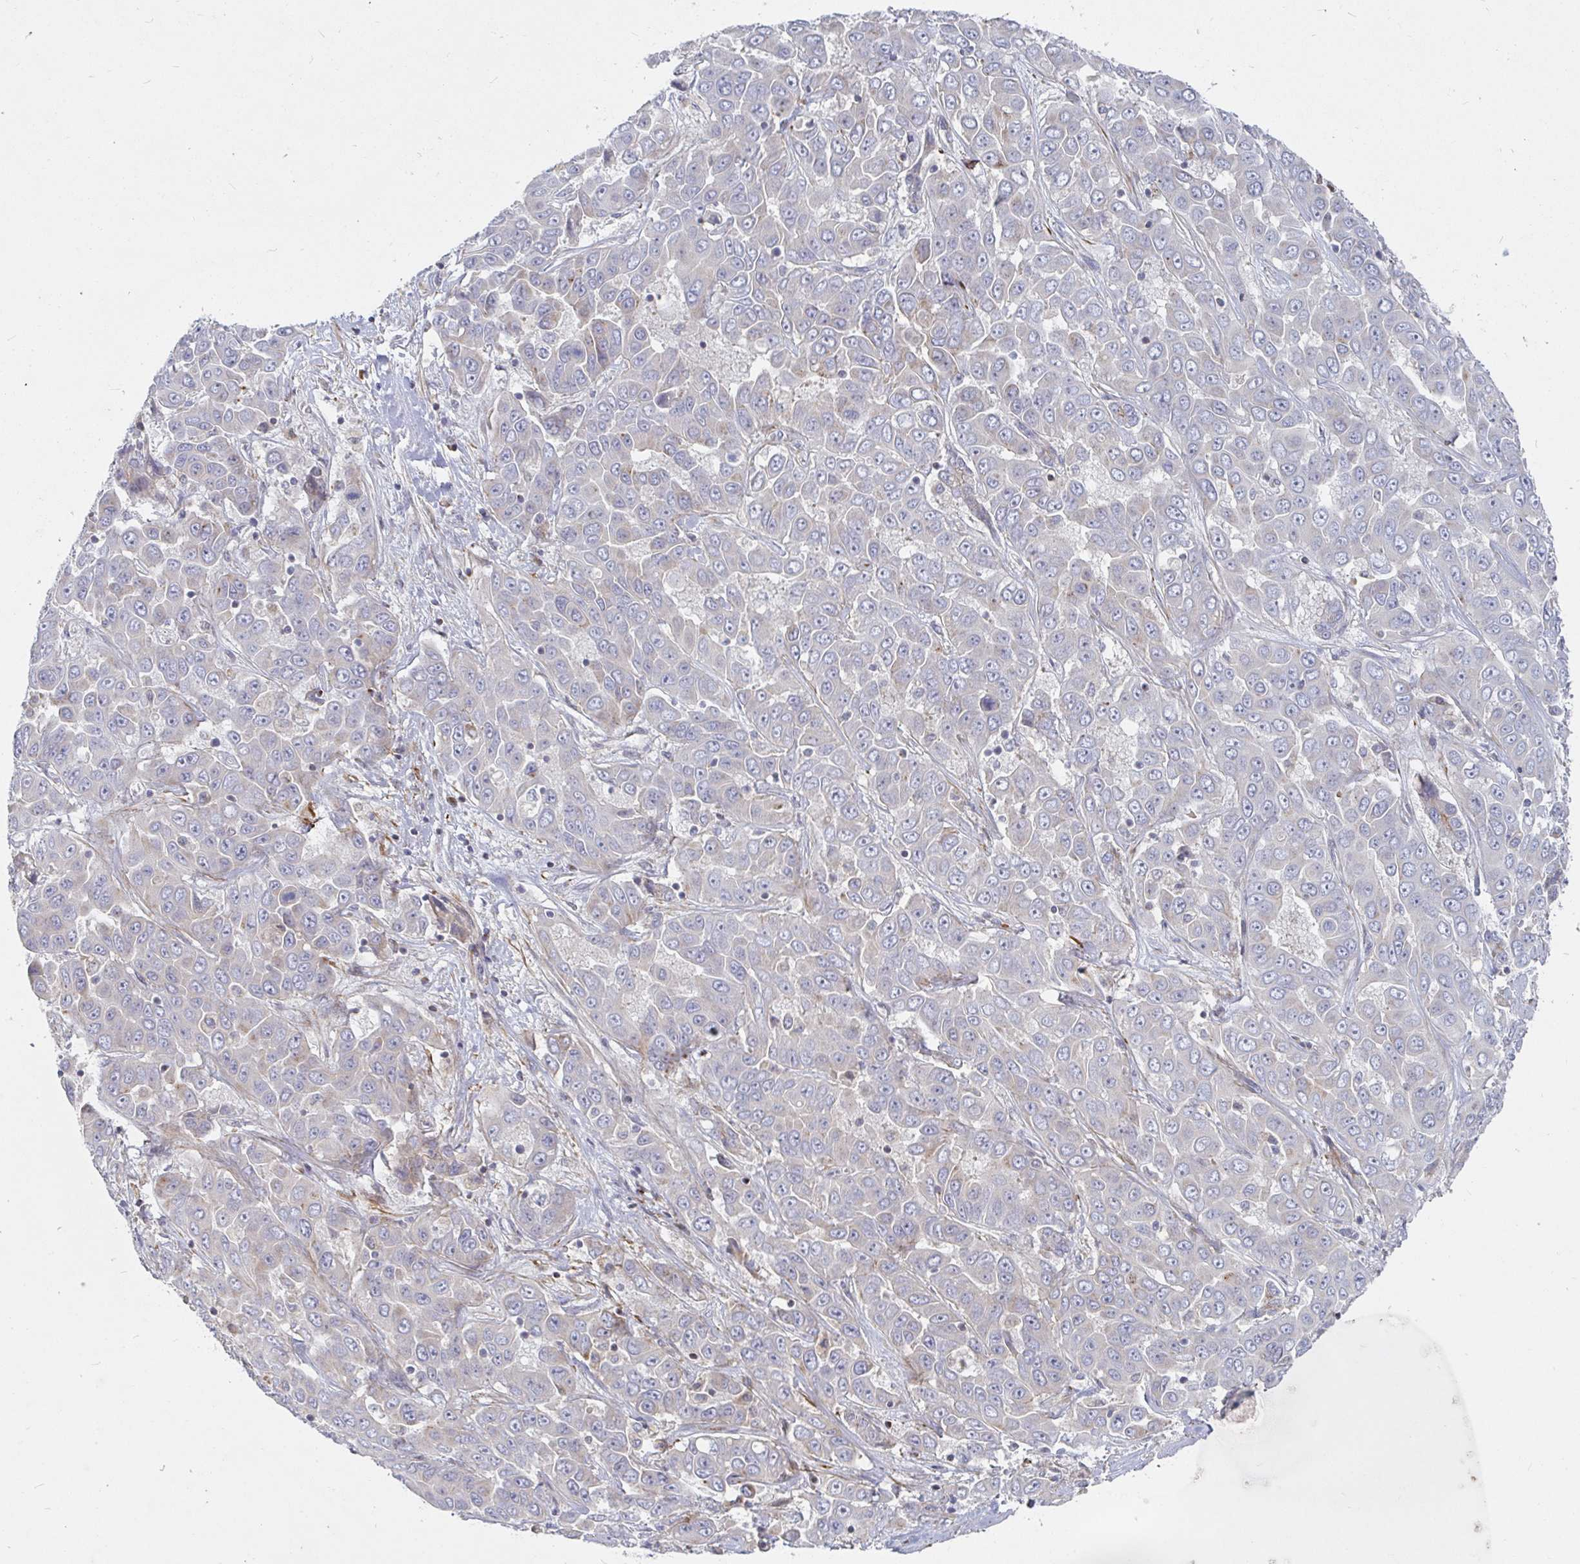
{"staining": {"intensity": "negative", "quantity": "none", "location": "none"}, "tissue": "liver cancer", "cell_type": "Tumor cells", "image_type": "cancer", "snomed": [{"axis": "morphology", "description": "Cholangiocarcinoma"}, {"axis": "topography", "description": "Liver"}], "caption": "The immunohistochemistry (IHC) histopathology image has no significant positivity in tumor cells of cholangiocarcinoma (liver) tissue.", "gene": "SSH2", "patient": {"sex": "female", "age": 52}}